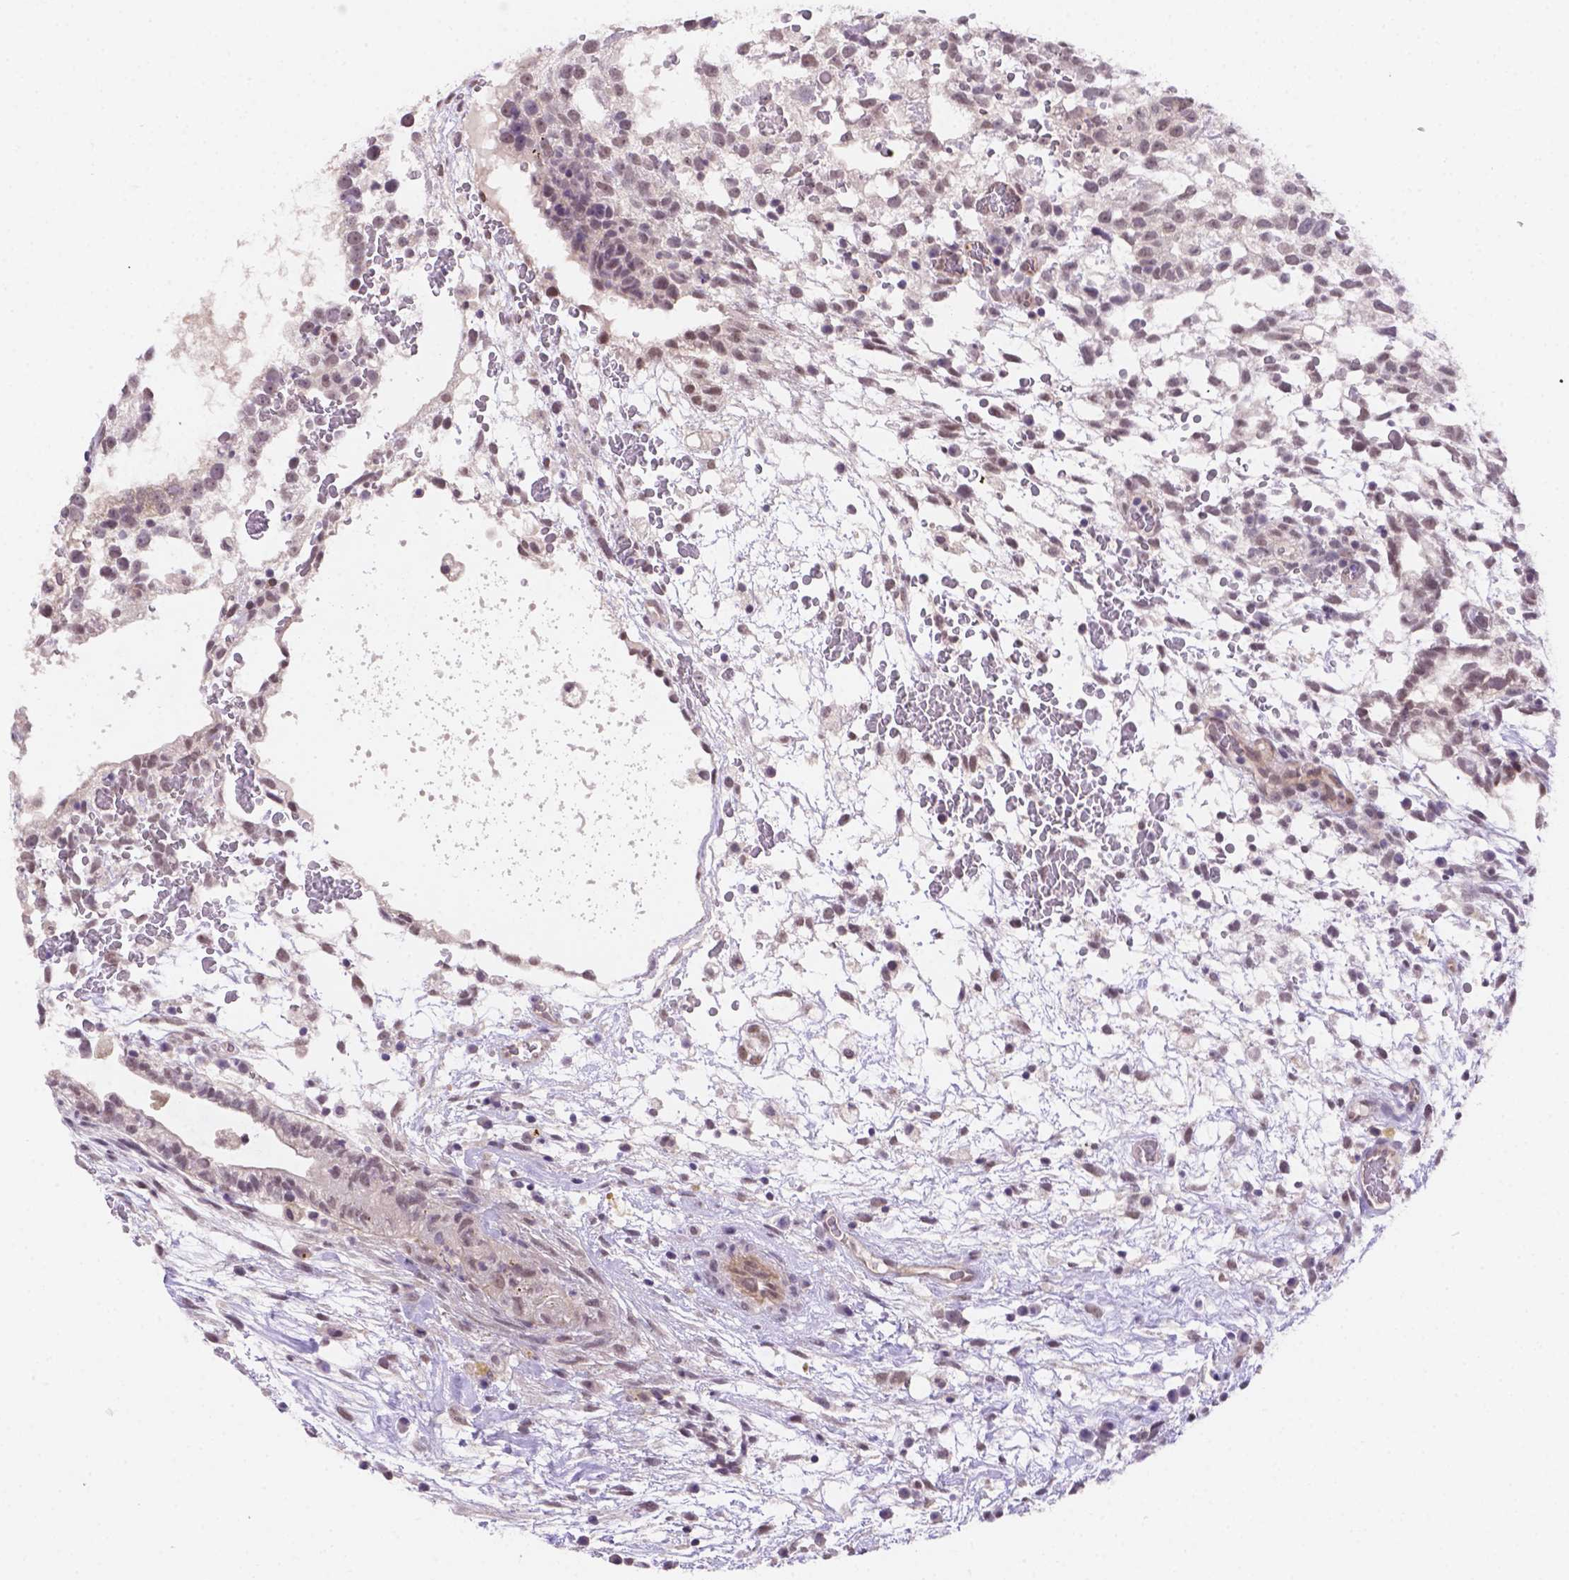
{"staining": {"intensity": "negative", "quantity": "none", "location": "none"}, "tissue": "testis cancer", "cell_type": "Tumor cells", "image_type": "cancer", "snomed": [{"axis": "morphology", "description": "Normal tissue, NOS"}, {"axis": "morphology", "description": "Carcinoma, Embryonal, NOS"}, {"axis": "topography", "description": "Testis"}], "caption": "A high-resolution image shows immunohistochemistry staining of testis cancer (embryonal carcinoma), which demonstrates no significant staining in tumor cells.", "gene": "NXPE2", "patient": {"sex": "male", "age": 32}}